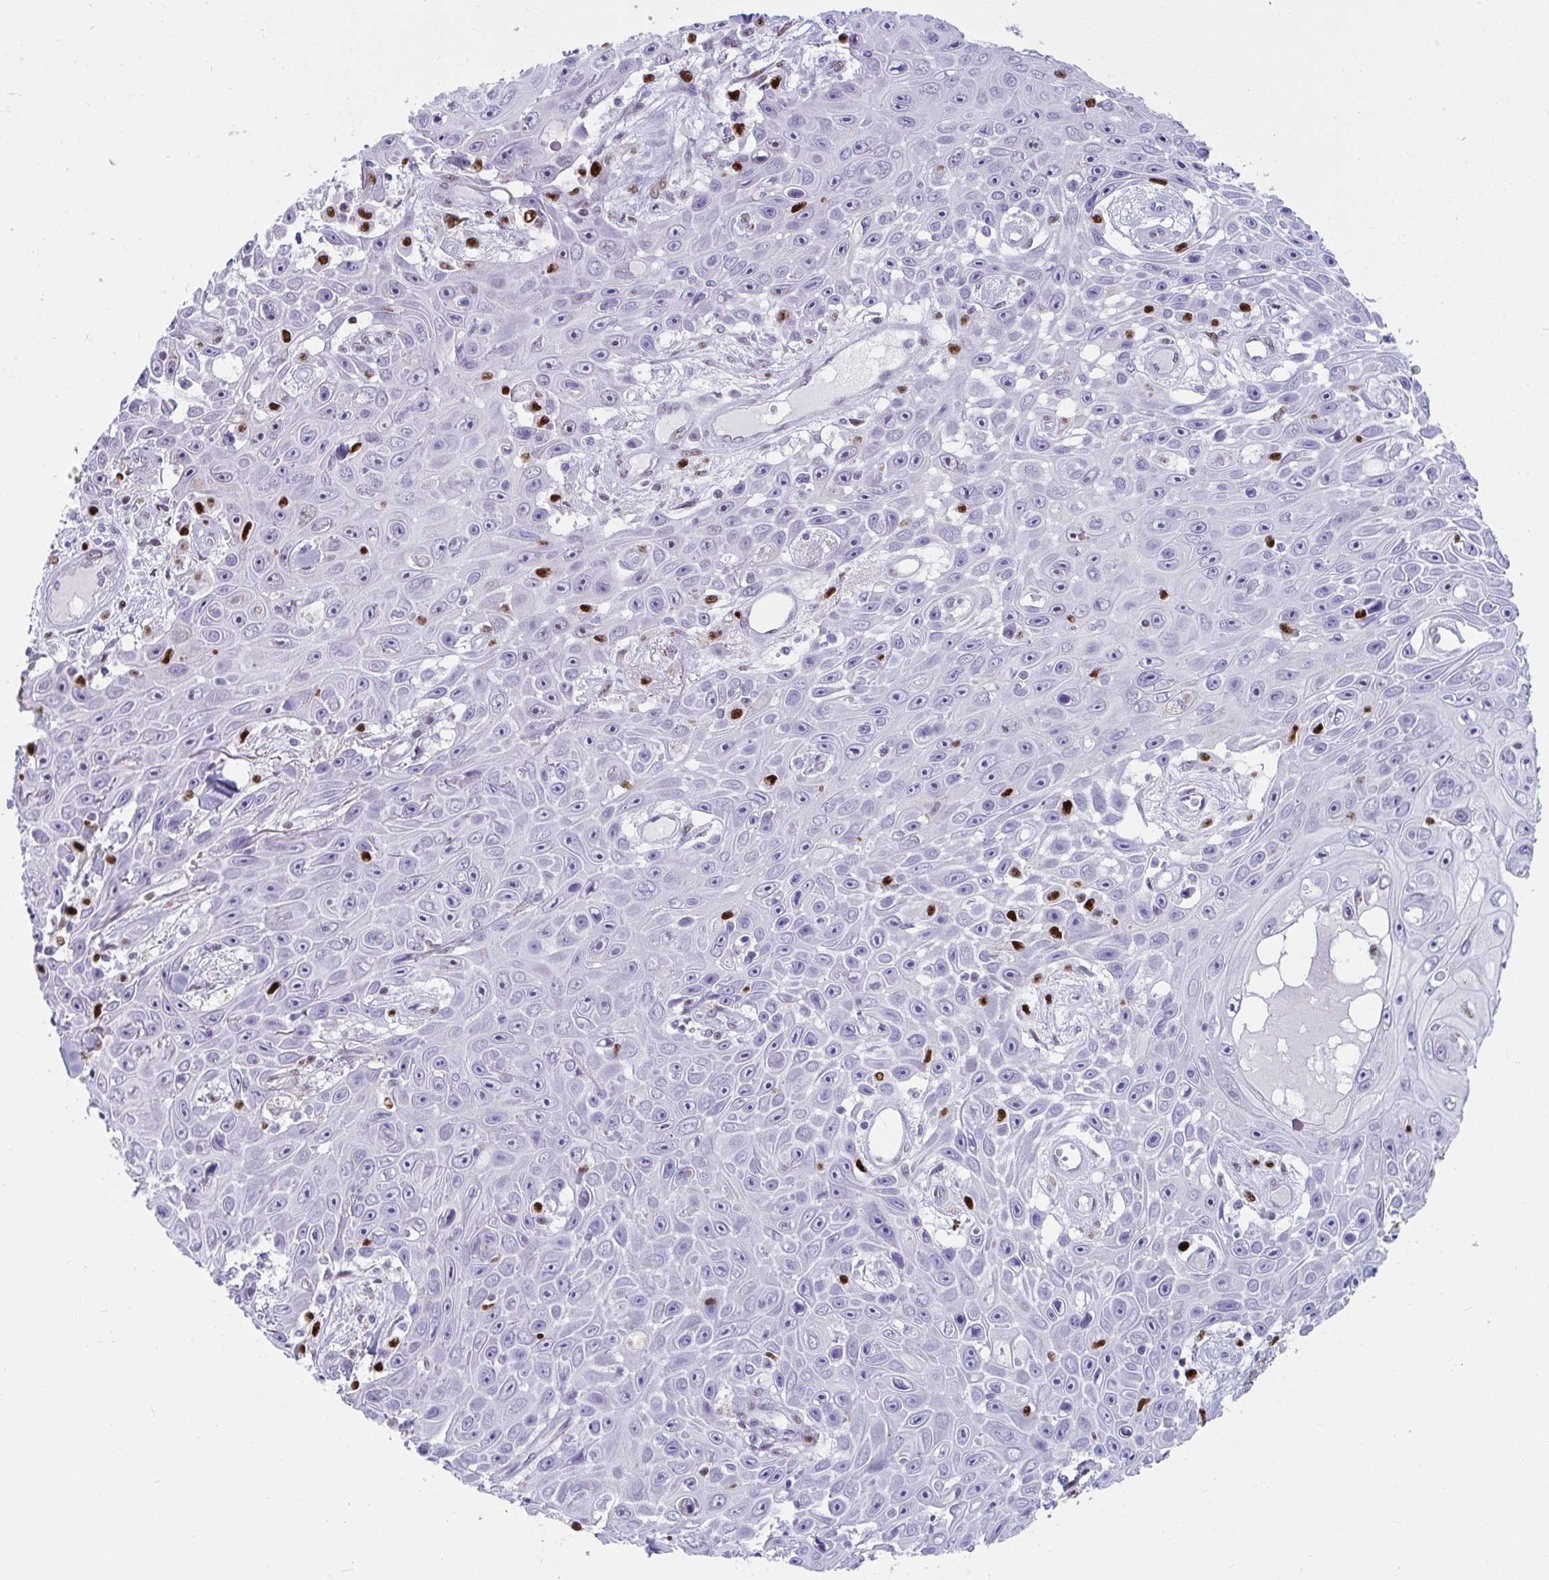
{"staining": {"intensity": "negative", "quantity": "none", "location": "none"}, "tissue": "skin cancer", "cell_type": "Tumor cells", "image_type": "cancer", "snomed": [{"axis": "morphology", "description": "Squamous cell carcinoma, NOS"}, {"axis": "topography", "description": "Skin"}], "caption": "Immunohistochemical staining of human squamous cell carcinoma (skin) shows no significant positivity in tumor cells.", "gene": "ZNF586", "patient": {"sex": "male", "age": 82}}